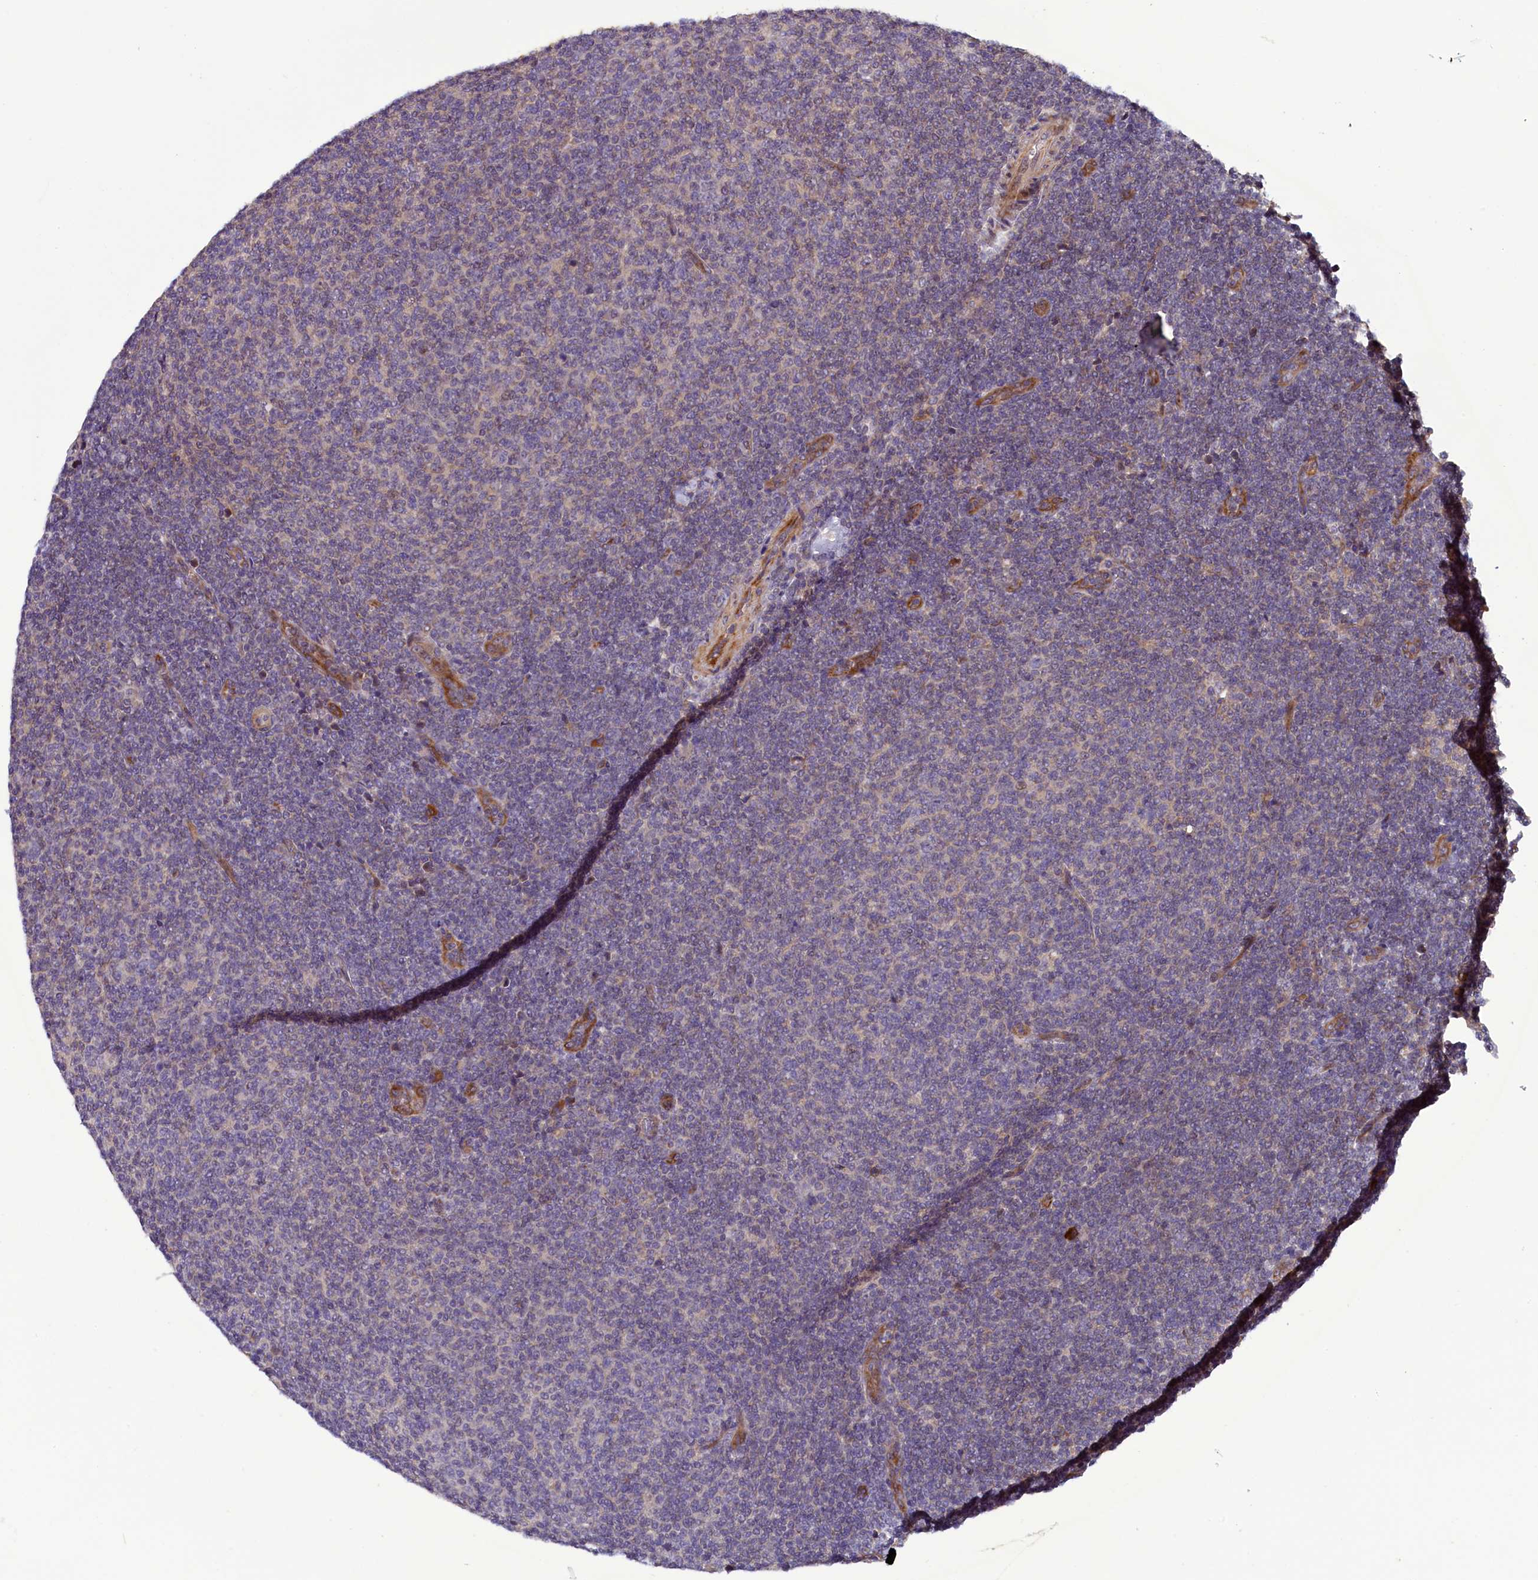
{"staining": {"intensity": "negative", "quantity": "none", "location": "none"}, "tissue": "lymphoma", "cell_type": "Tumor cells", "image_type": "cancer", "snomed": [{"axis": "morphology", "description": "Malignant lymphoma, non-Hodgkin's type, Low grade"}, {"axis": "topography", "description": "Lymph node"}], "caption": "This image is of lymphoma stained with immunohistochemistry to label a protein in brown with the nuclei are counter-stained blue. There is no positivity in tumor cells. (DAB (3,3'-diaminobenzidine) IHC with hematoxylin counter stain).", "gene": "RPUSD2", "patient": {"sex": "male", "age": 66}}